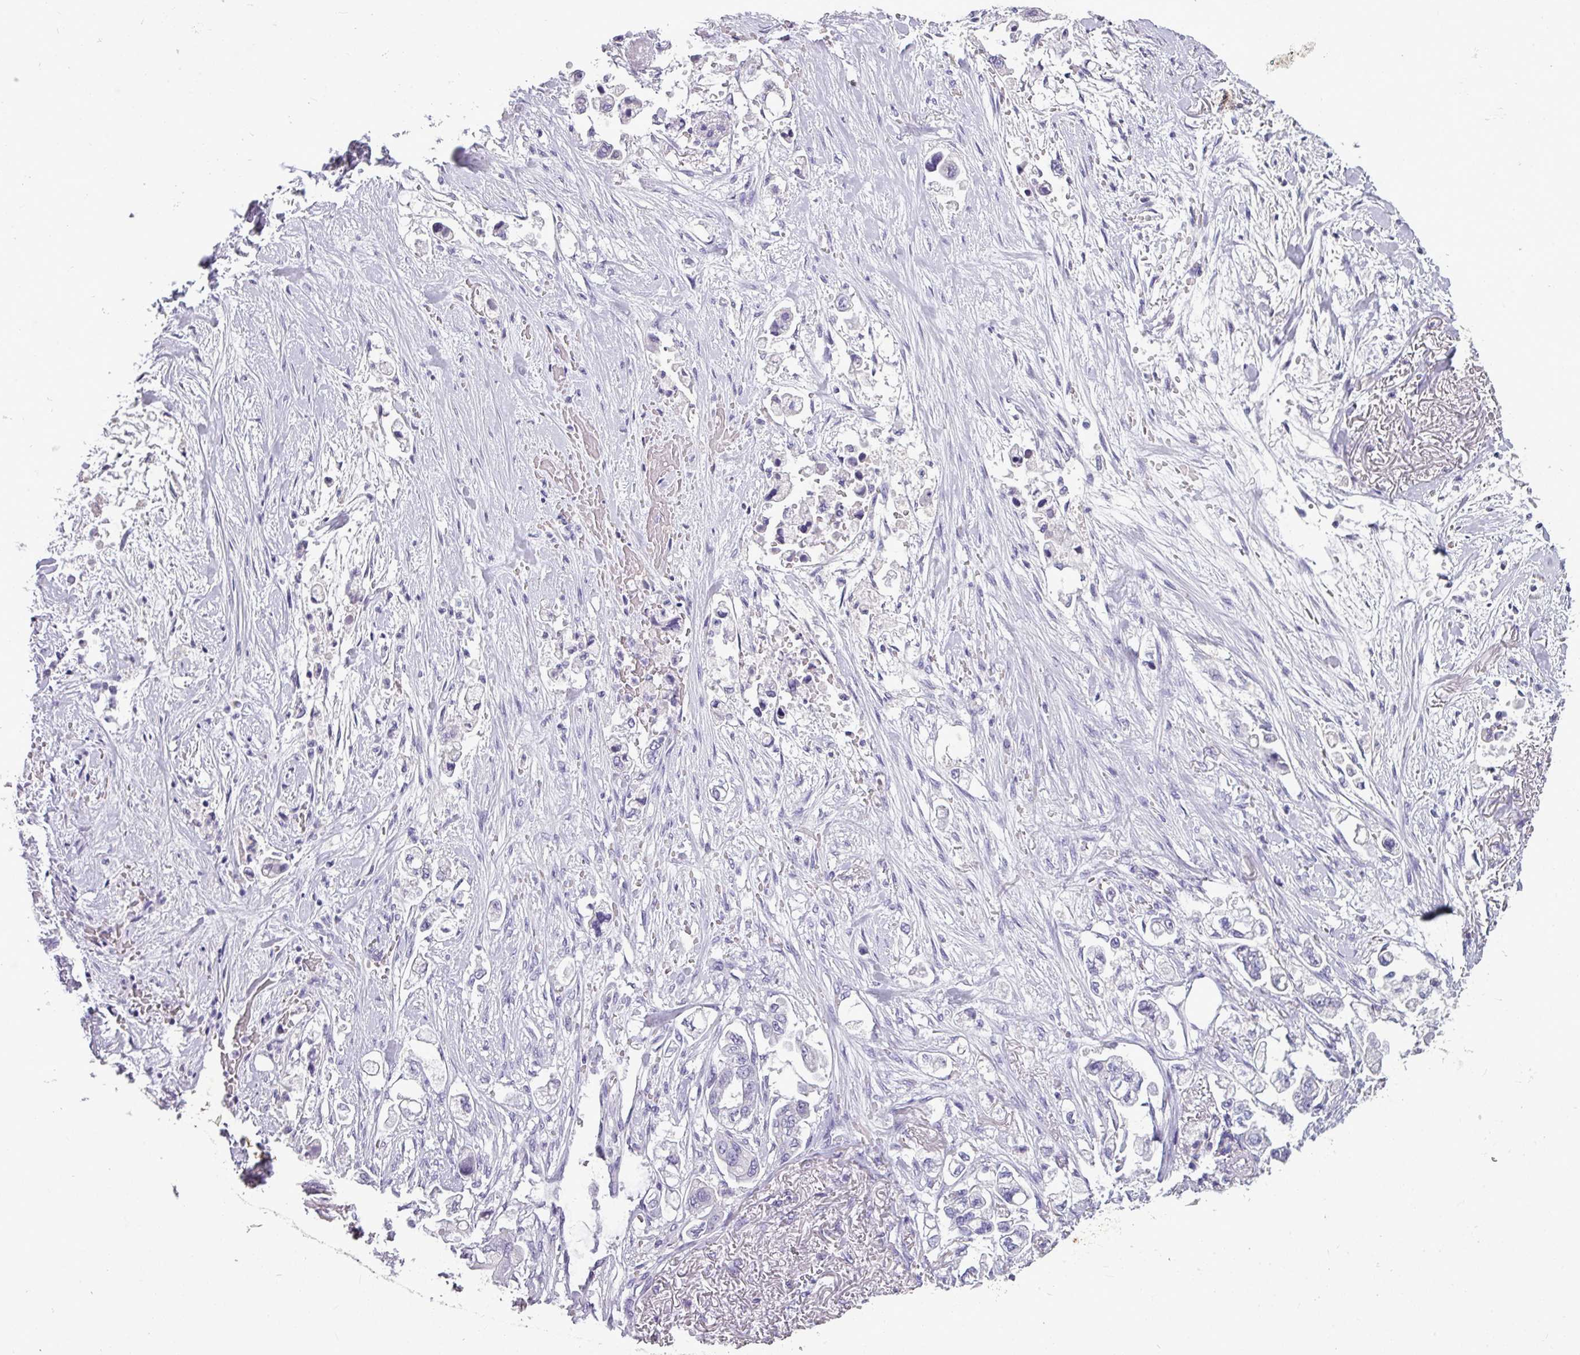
{"staining": {"intensity": "negative", "quantity": "none", "location": "none"}, "tissue": "stomach cancer", "cell_type": "Tumor cells", "image_type": "cancer", "snomed": [{"axis": "morphology", "description": "Adenocarcinoma, NOS"}, {"axis": "topography", "description": "Stomach"}], "caption": "Immunohistochemistry (IHC) of human stomach cancer (adenocarcinoma) reveals no expression in tumor cells. (IHC, brightfield microscopy, high magnification).", "gene": "TMEM91", "patient": {"sex": "male", "age": 62}}